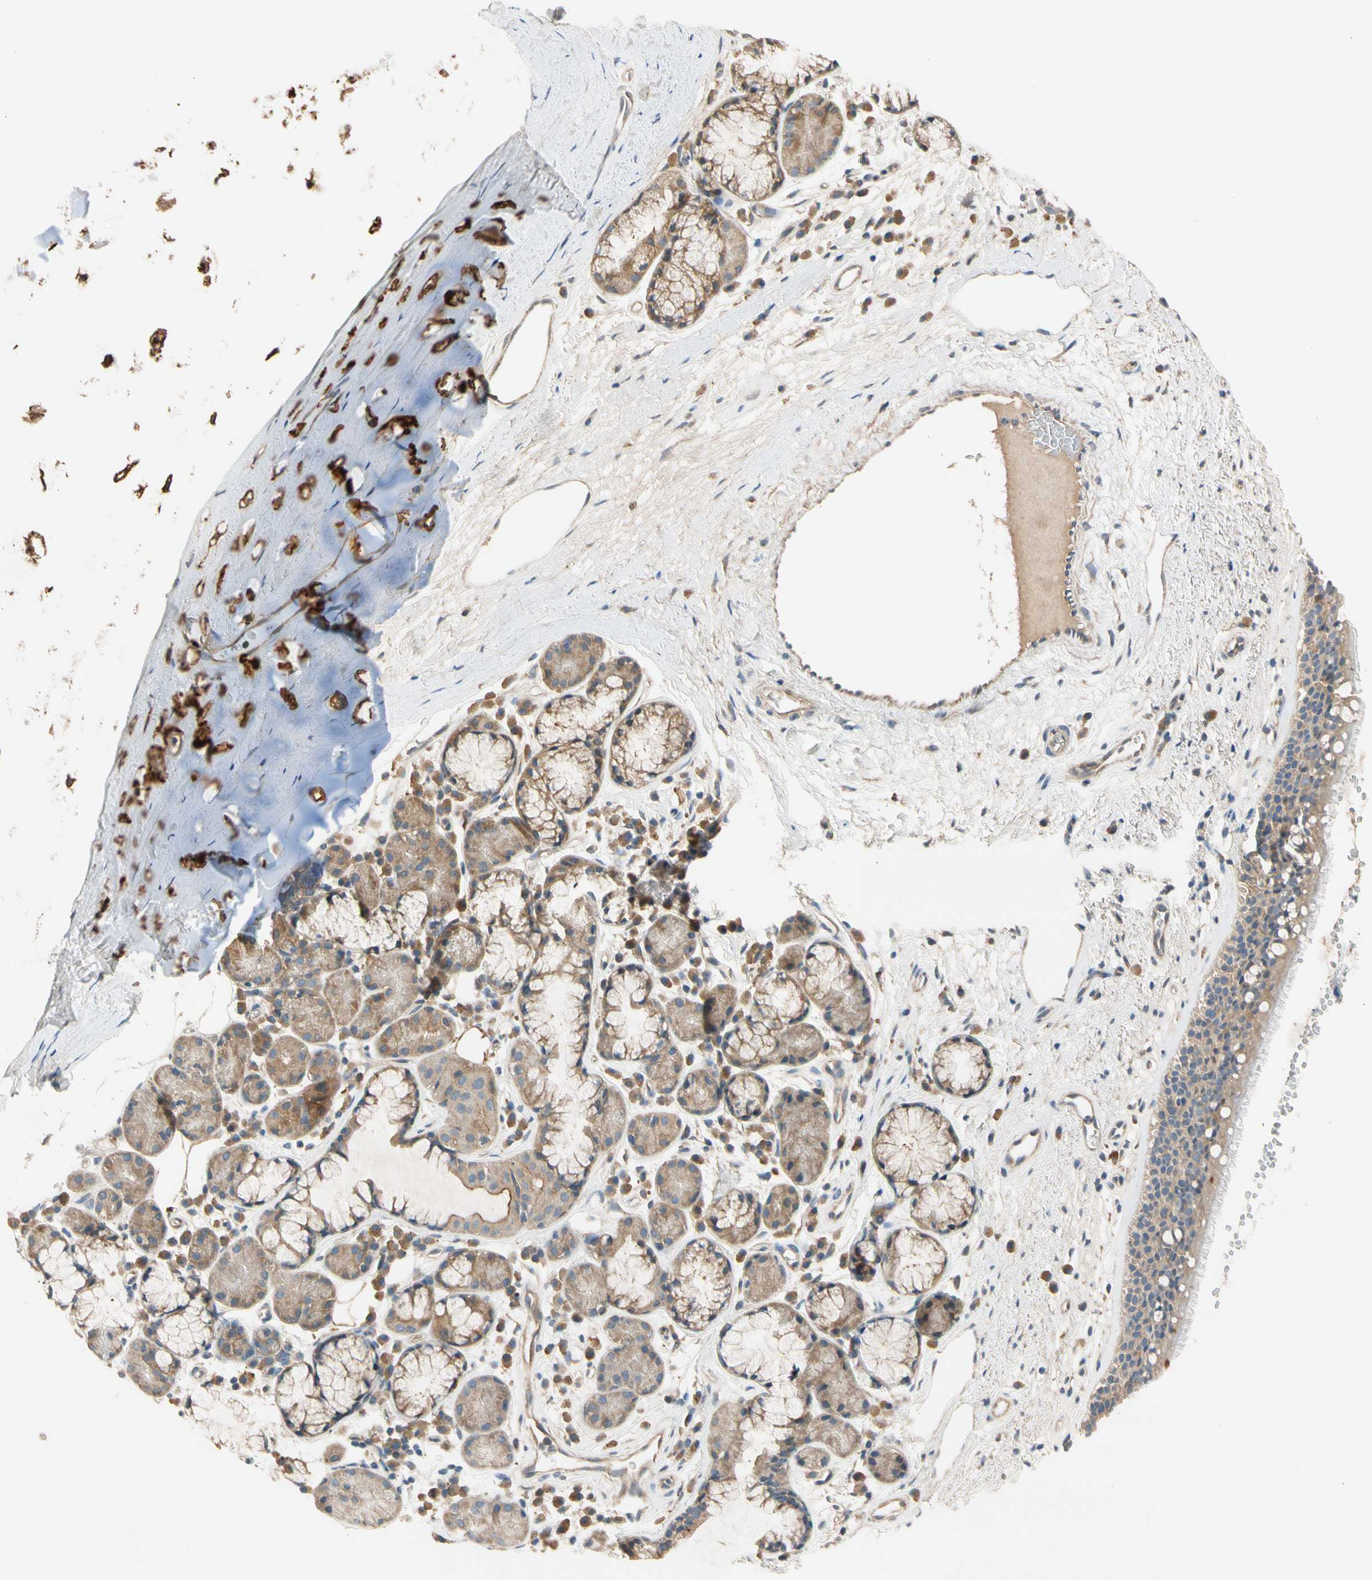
{"staining": {"intensity": "moderate", "quantity": ">75%", "location": "cytoplasmic/membranous"}, "tissue": "bronchus", "cell_type": "Respiratory epithelial cells", "image_type": "normal", "snomed": [{"axis": "morphology", "description": "Normal tissue, NOS"}, {"axis": "topography", "description": "Bronchus"}], "caption": "Immunohistochemical staining of unremarkable human bronchus reveals moderate cytoplasmic/membranous protein expression in approximately >75% of respiratory epithelial cells. The staining was performed using DAB (3,3'-diaminobenzidine) to visualize the protein expression in brown, while the nuclei were stained in blue with hematoxylin (Magnification: 20x).", "gene": "USP12", "patient": {"sex": "female", "age": 54}}